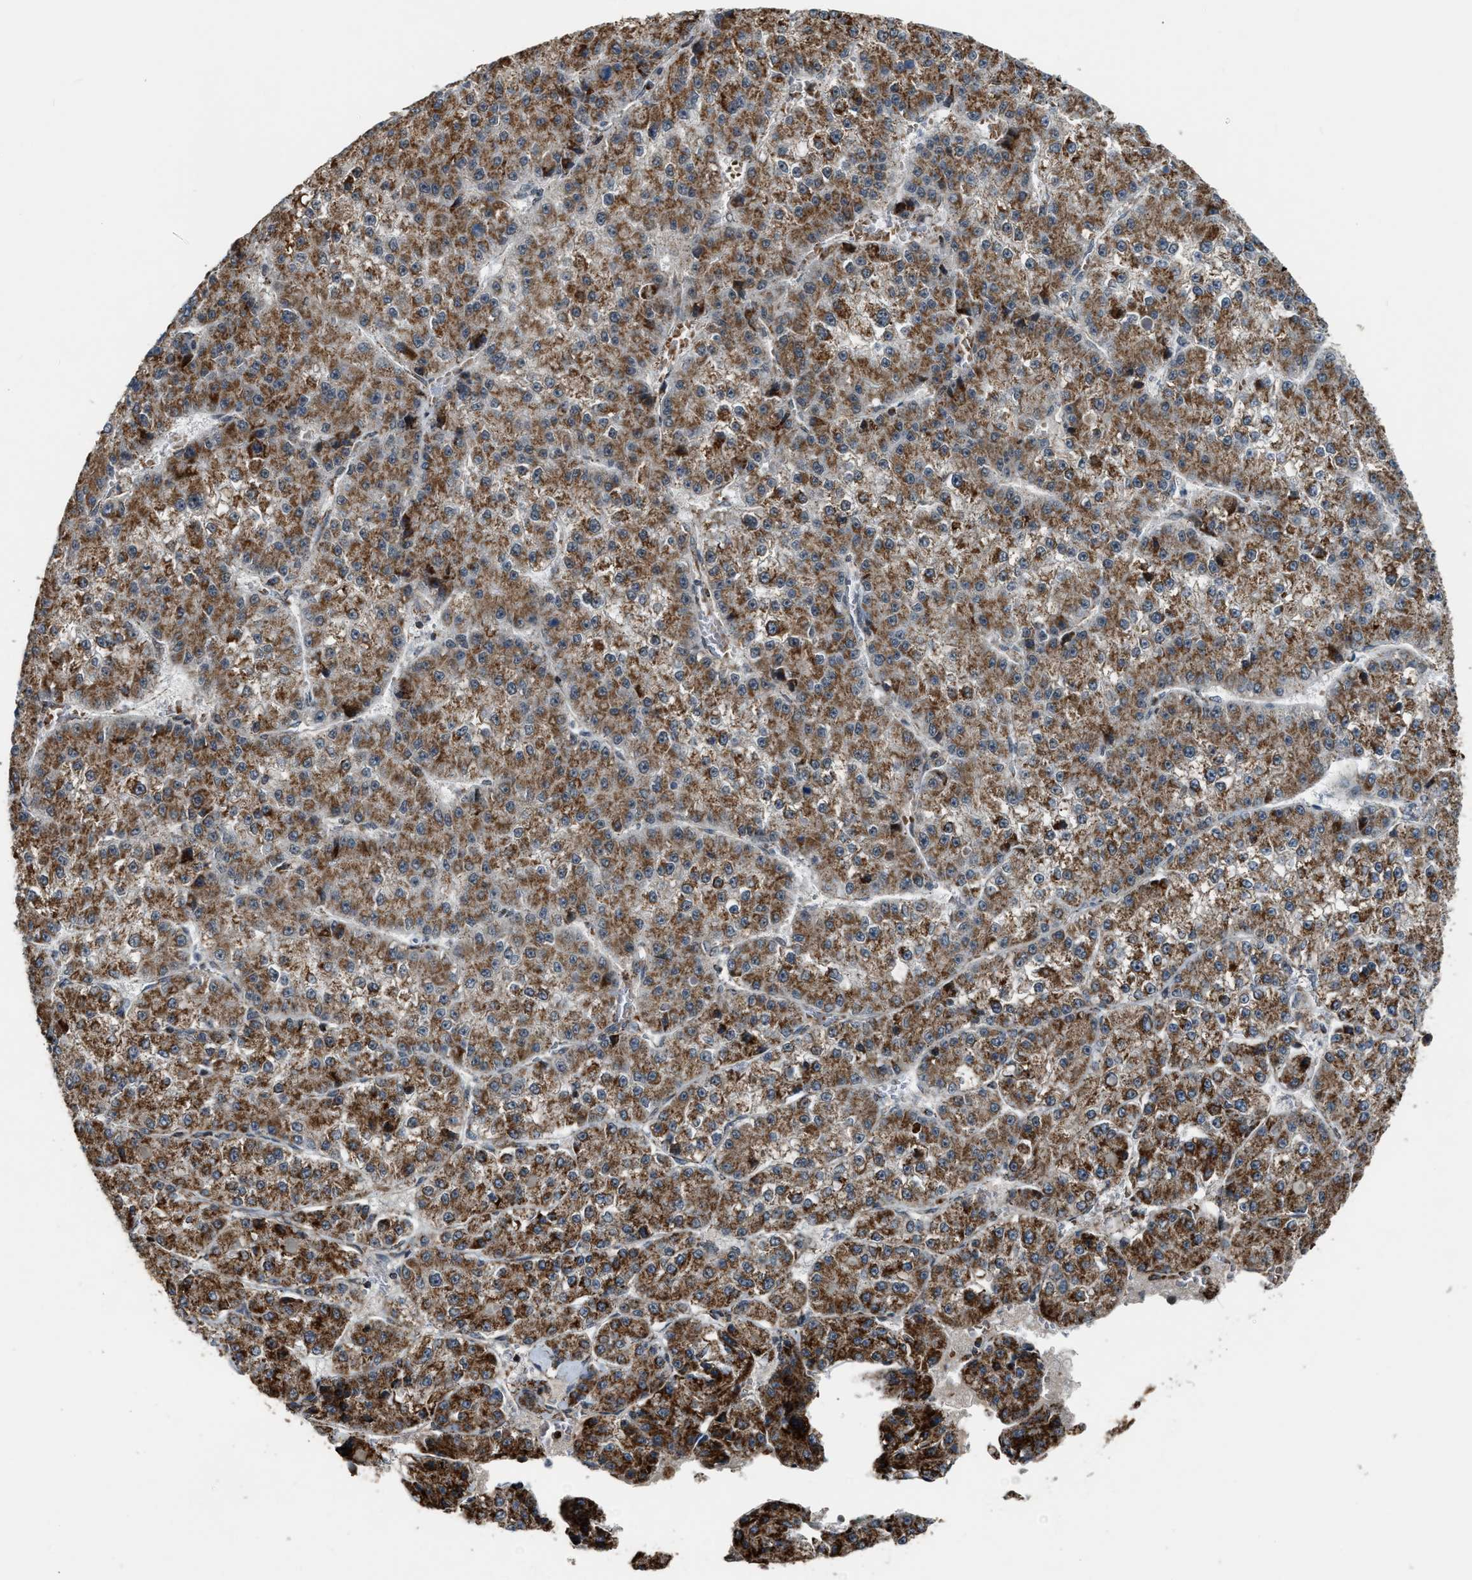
{"staining": {"intensity": "moderate", "quantity": ">75%", "location": "cytoplasmic/membranous"}, "tissue": "liver cancer", "cell_type": "Tumor cells", "image_type": "cancer", "snomed": [{"axis": "morphology", "description": "Carcinoma, Hepatocellular, NOS"}, {"axis": "topography", "description": "Liver"}], "caption": "This is a micrograph of immunohistochemistry (IHC) staining of hepatocellular carcinoma (liver), which shows moderate positivity in the cytoplasmic/membranous of tumor cells.", "gene": "CHN2", "patient": {"sex": "female", "age": 73}}